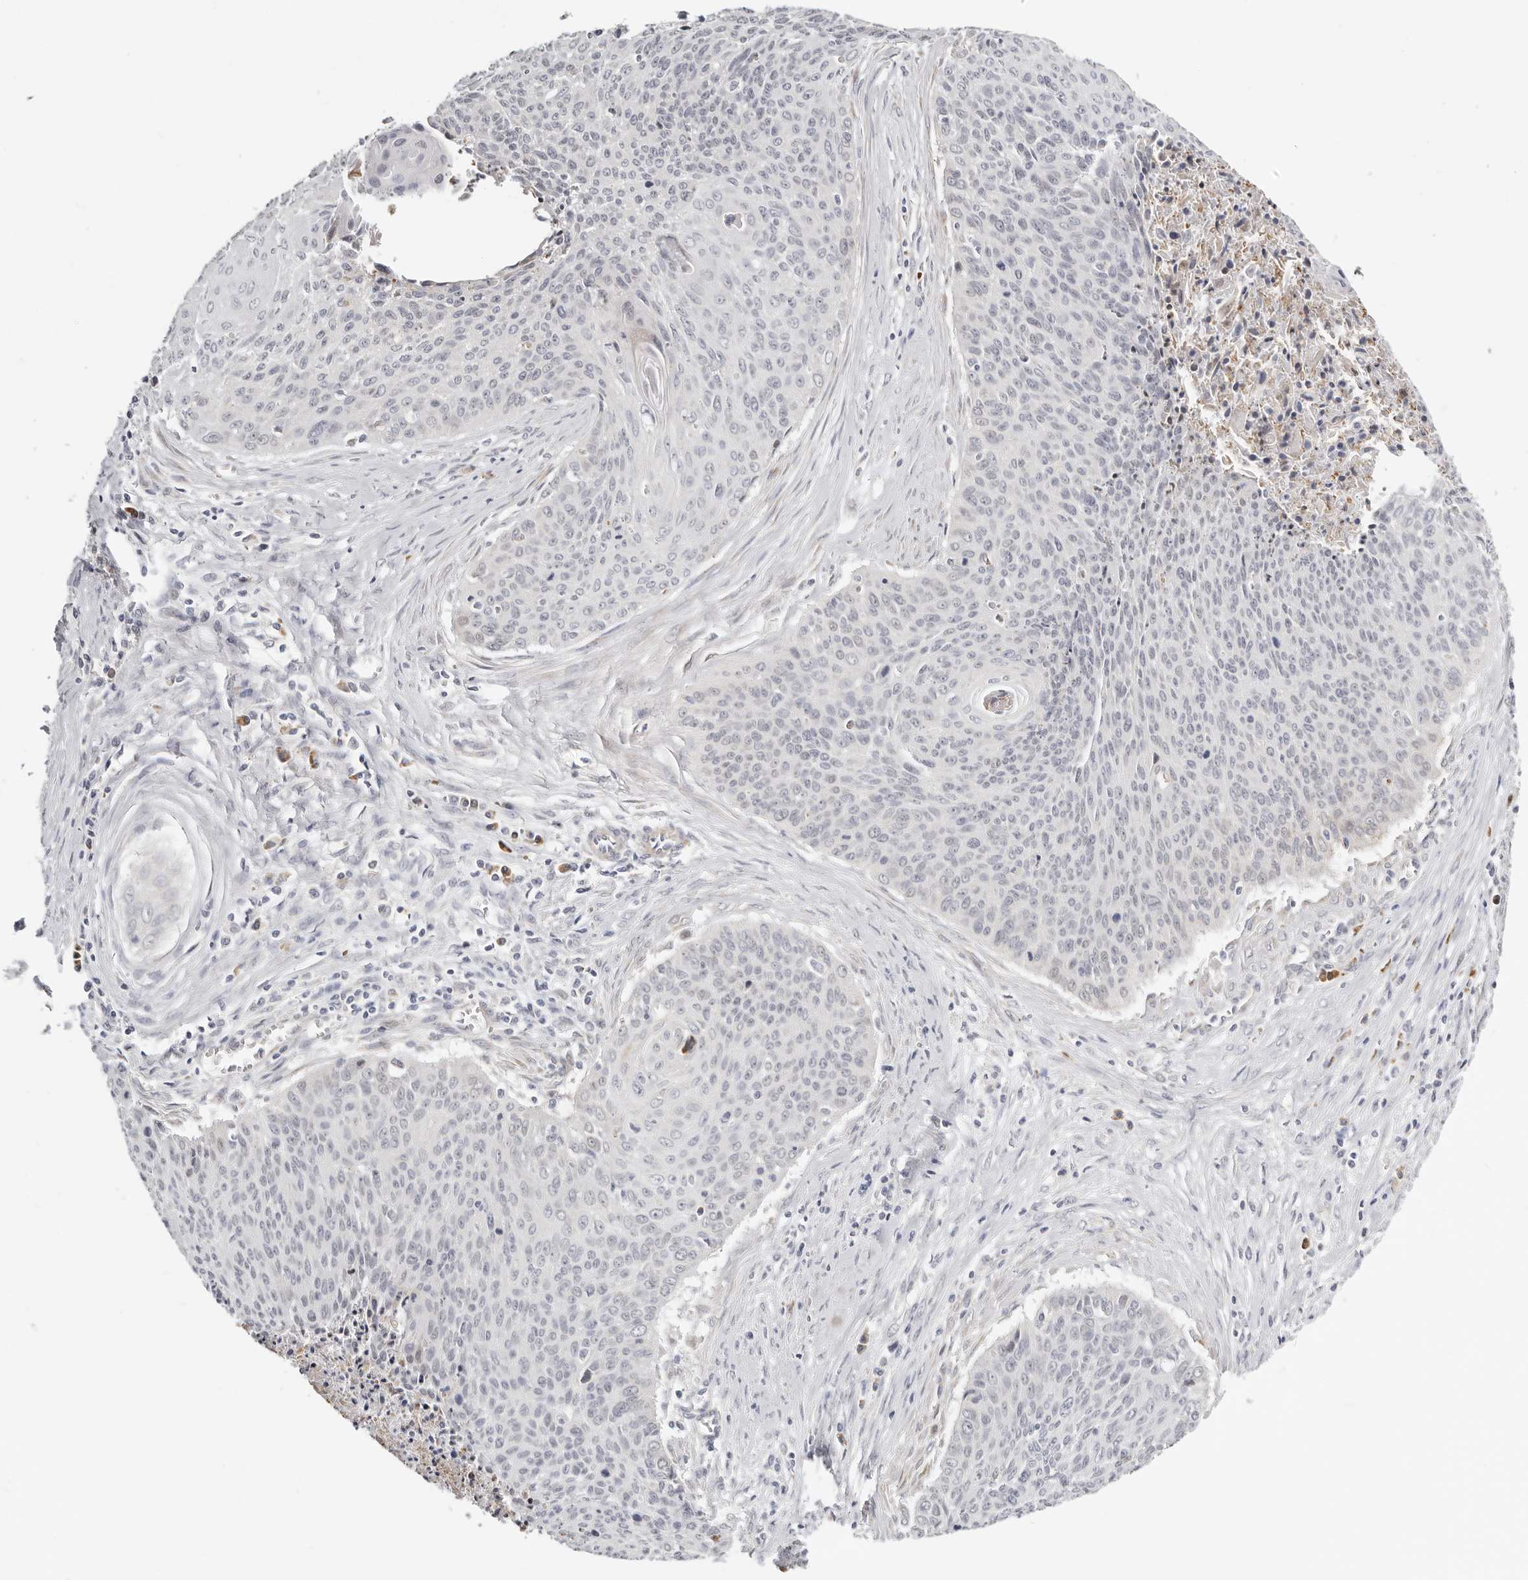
{"staining": {"intensity": "weak", "quantity": "25%-75%", "location": "cytoplasmic/membranous"}, "tissue": "cervical cancer", "cell_type": "Tumor cells", "image_type": "cancer", "snomed": [{"axis": "morphology", "description": "Squamous cell carcinoma, NOS"}, {"axis": "topography", "description": "Cervix"}], "caption": "Protein staining of squamous cell carcinoma (cervical) tissue reveals weak cytoplasmic/membranous positivity in approximately 25%-75% of tumor cells.", "gene": "IL32", "patient": {"sex": "female", "age": 55}}